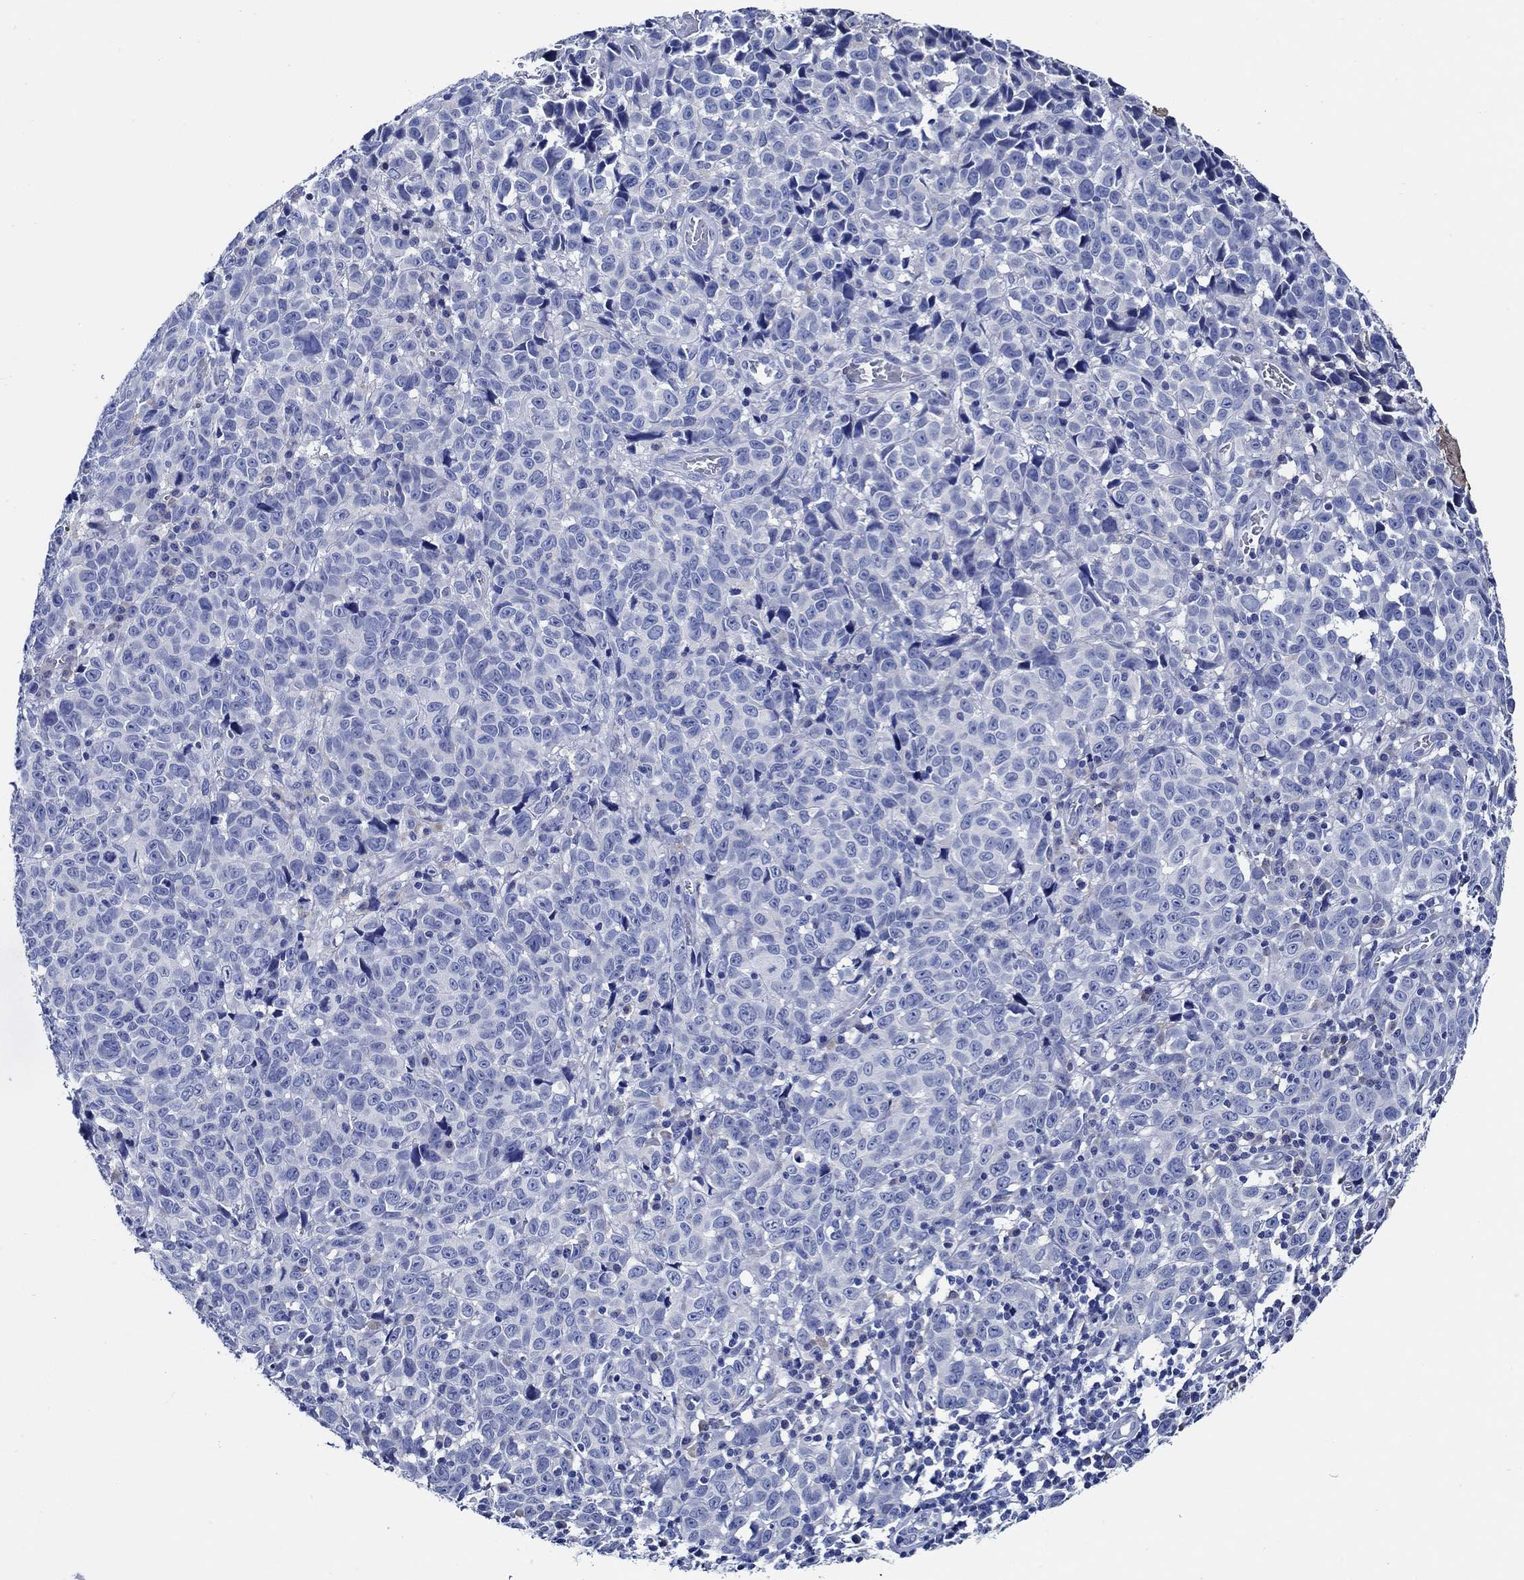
{"staining": {"intensity": "negative", "quantity": "none", "location": "none"}, "tissue": "melanoma", "cell_type": "Tumor cells", "image_type": "cancer", "snomed": [{"axis": "morphology", "description": "Malignant melanoma, NOS"}, {"axis": "topography", "description": "Vulva, labia, clitoris and Bartholin´s gland, NO"}], "caption": "High power microscopy photomicrograph of an immunohistochemistry (IHC) histopathology image of malignant melanoma, revealing no significant staining in tumor cells.", "gene": "WDR62", "patient": {"sex": "female", "age": 75}}